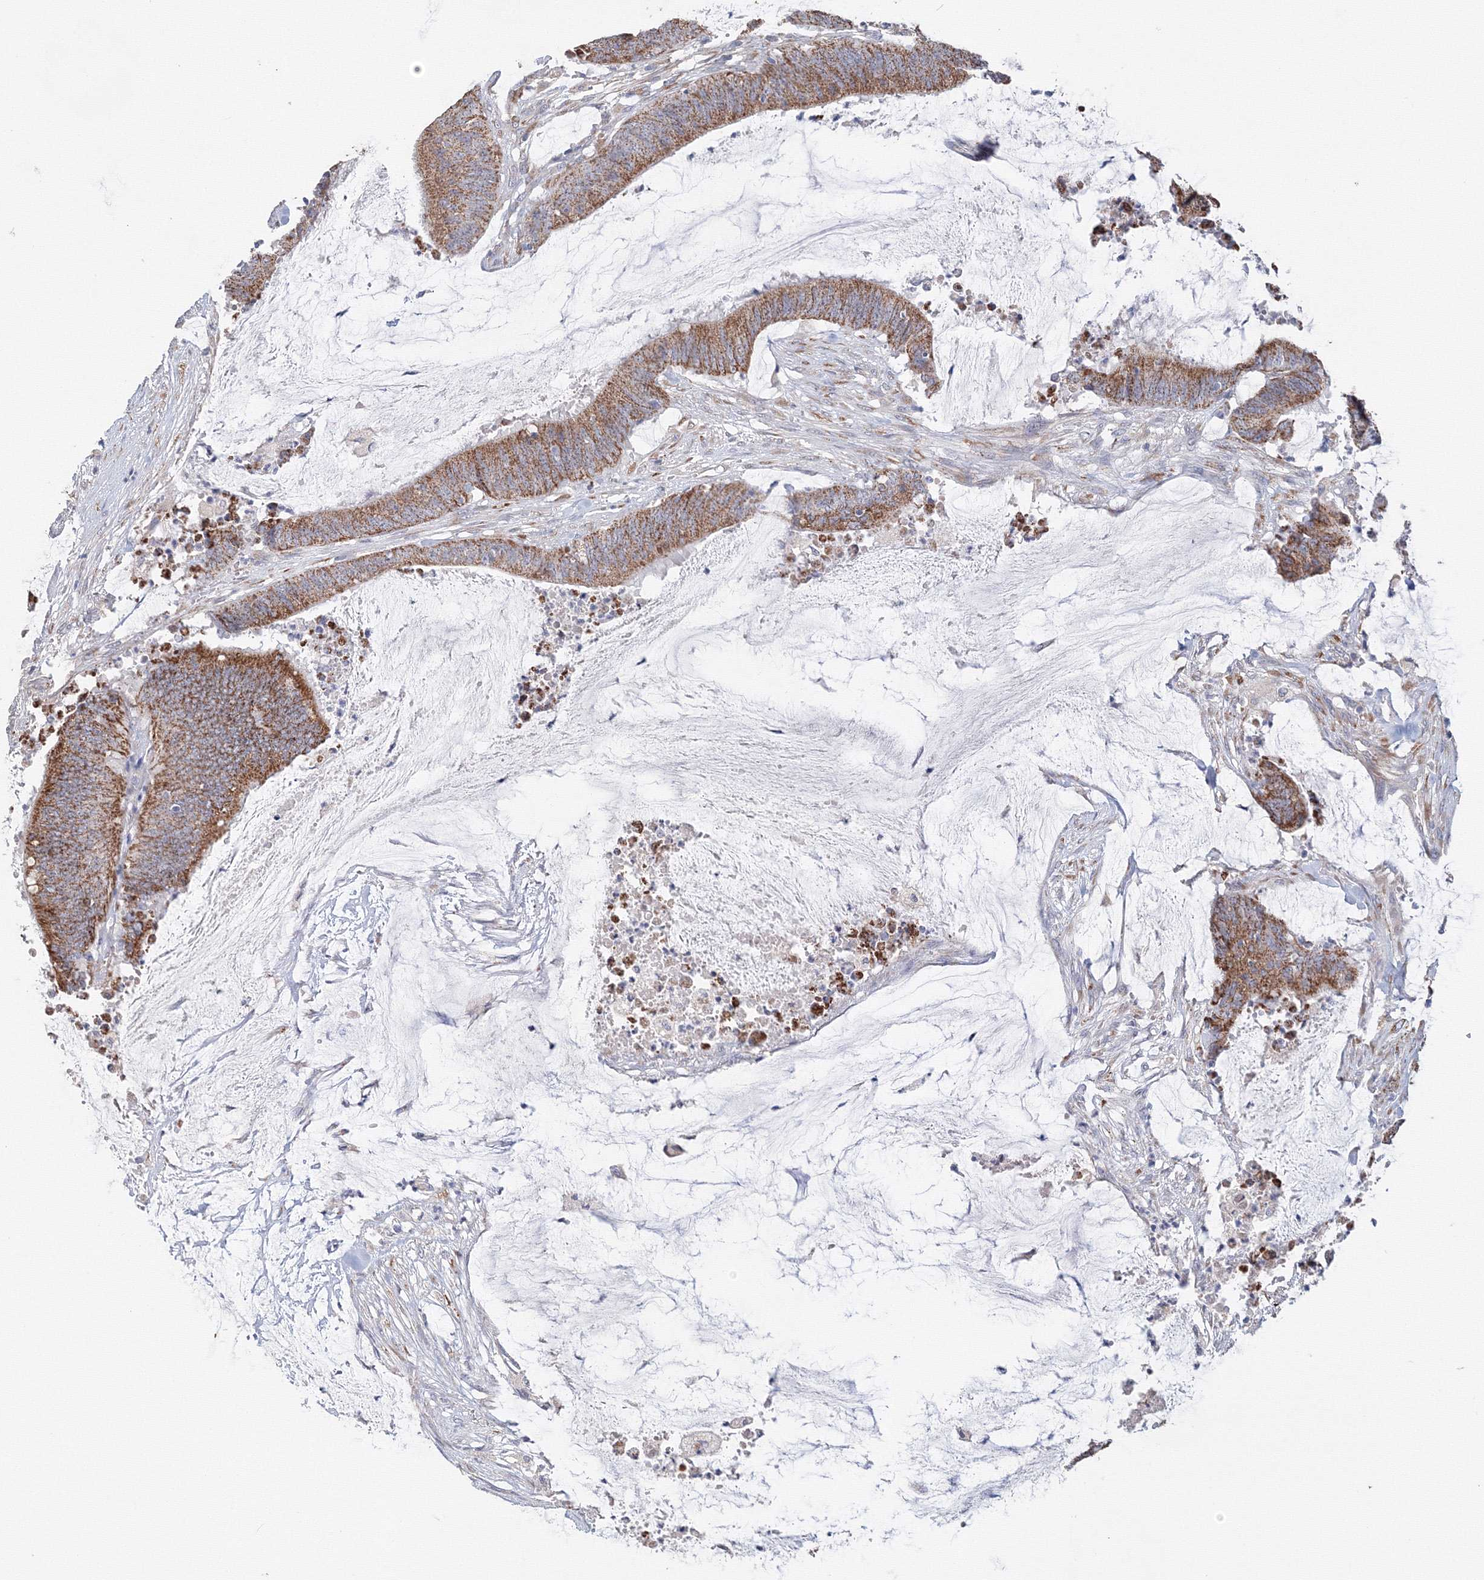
{"staining": {"intensity": "moderate", "quantity": ">75%", "location": "cytoplasmic/membranous"}, "tissue": "colorectal cancer", "cell_type": "Tumor cells", "image_type": "cancer", "snomed": [{"axis": "morphology", "description": "Adenocarcinoma, NOS"}, {"axis": "topography", "description": "Rectum"}], "caption": "Colorectal cancer (adenocarcinoma) tissue displays moderate cytoplasmic/membranous positivity in approximately >75% of tumor cells", "gene": "DHRS12", "patient": {"sex": "female", "age": 66}}